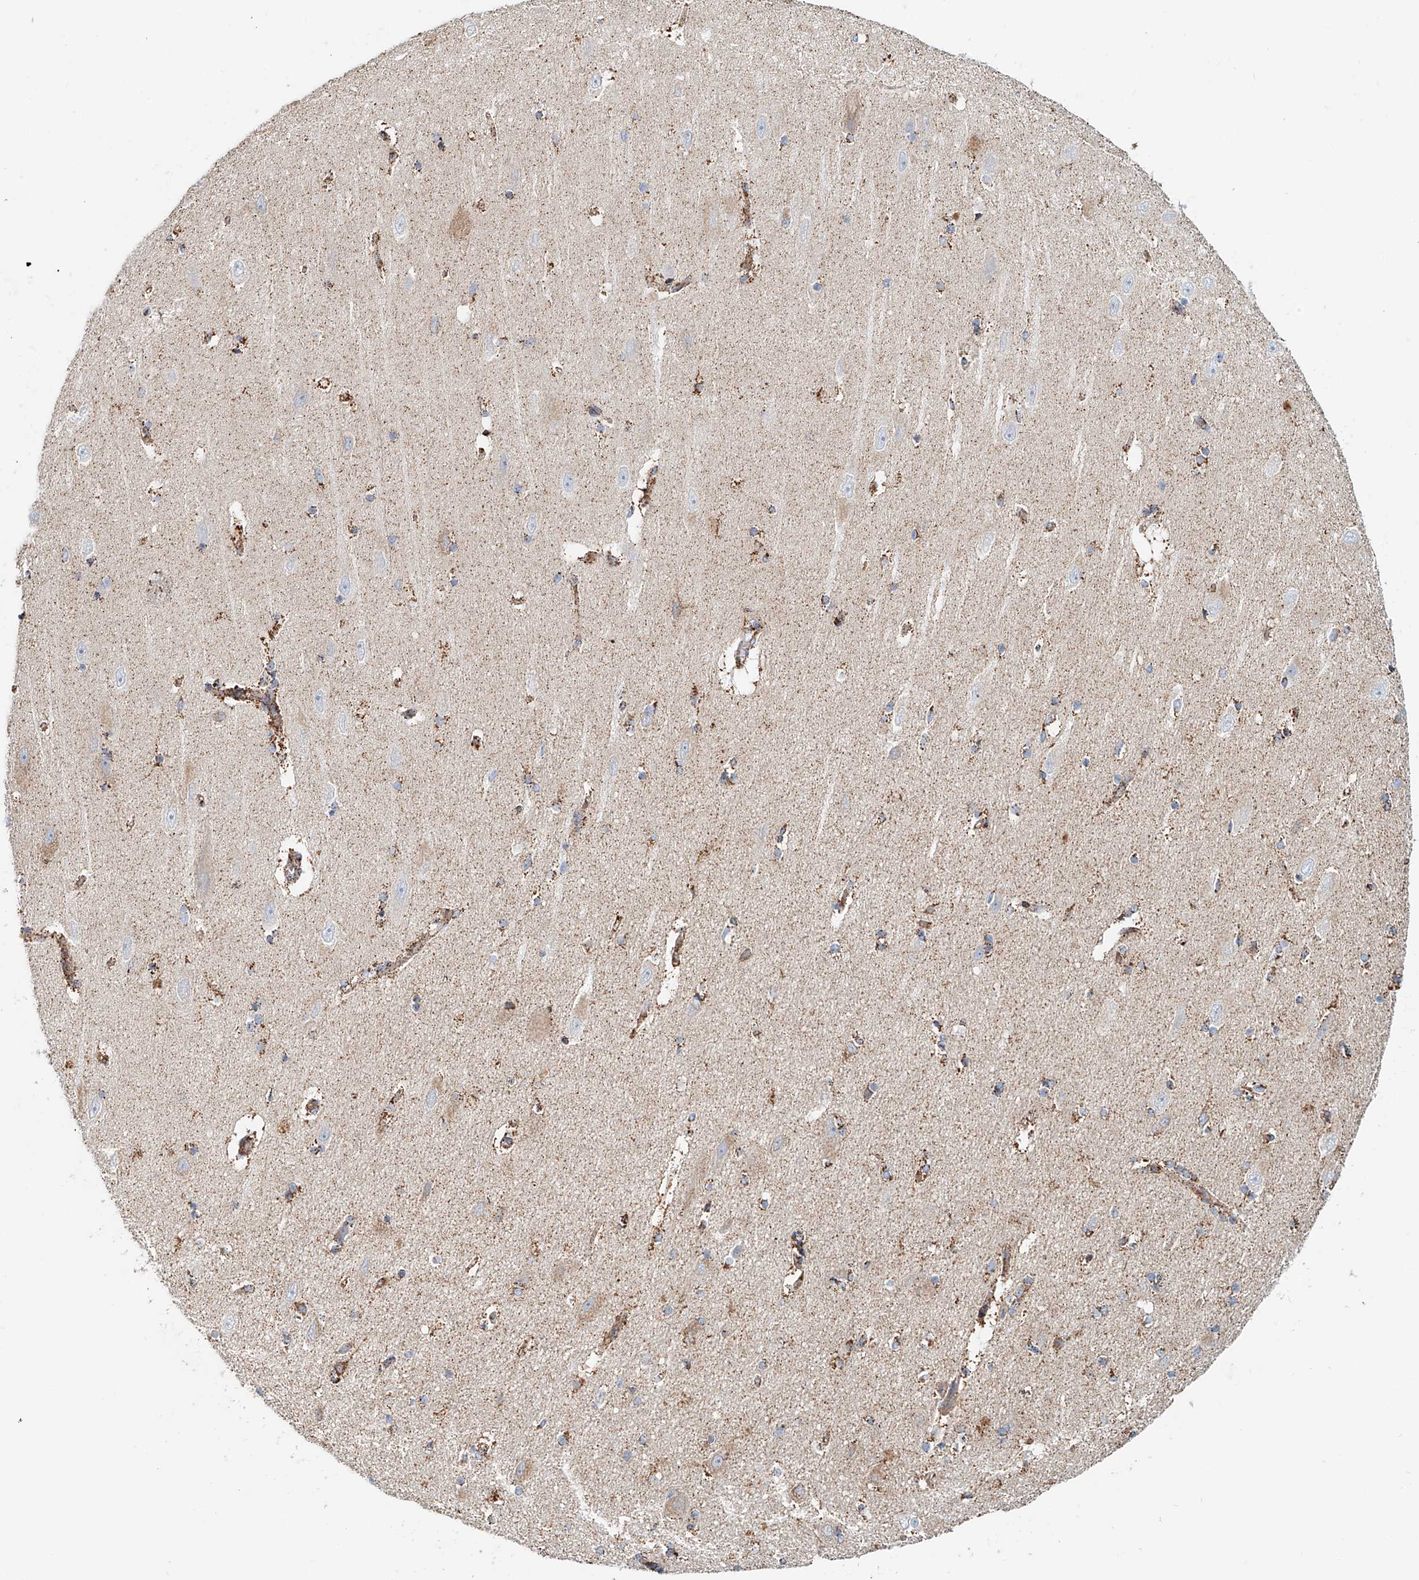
{"staining": {"intensity": "moderate", "quantity": "25%-75%", "location": "cytoplasmic/membranous"}, "tissue": "hippocampus", "cell_type": "Glial cells", "image_type": "normal", "snomed": [{"axis": "morphology", "description": "Normal tissue, NOS"}, {"axis": "topography", "description": "Hippocampus"}], "caption": "Moderate cytoplasmic/membranous staining for a protein is appreciated in about 25%-75% of glial cells of unremarkable hippocampus using IHC.", "gene": "CARD10", "patient": {"sex": "female", "age": 54}}